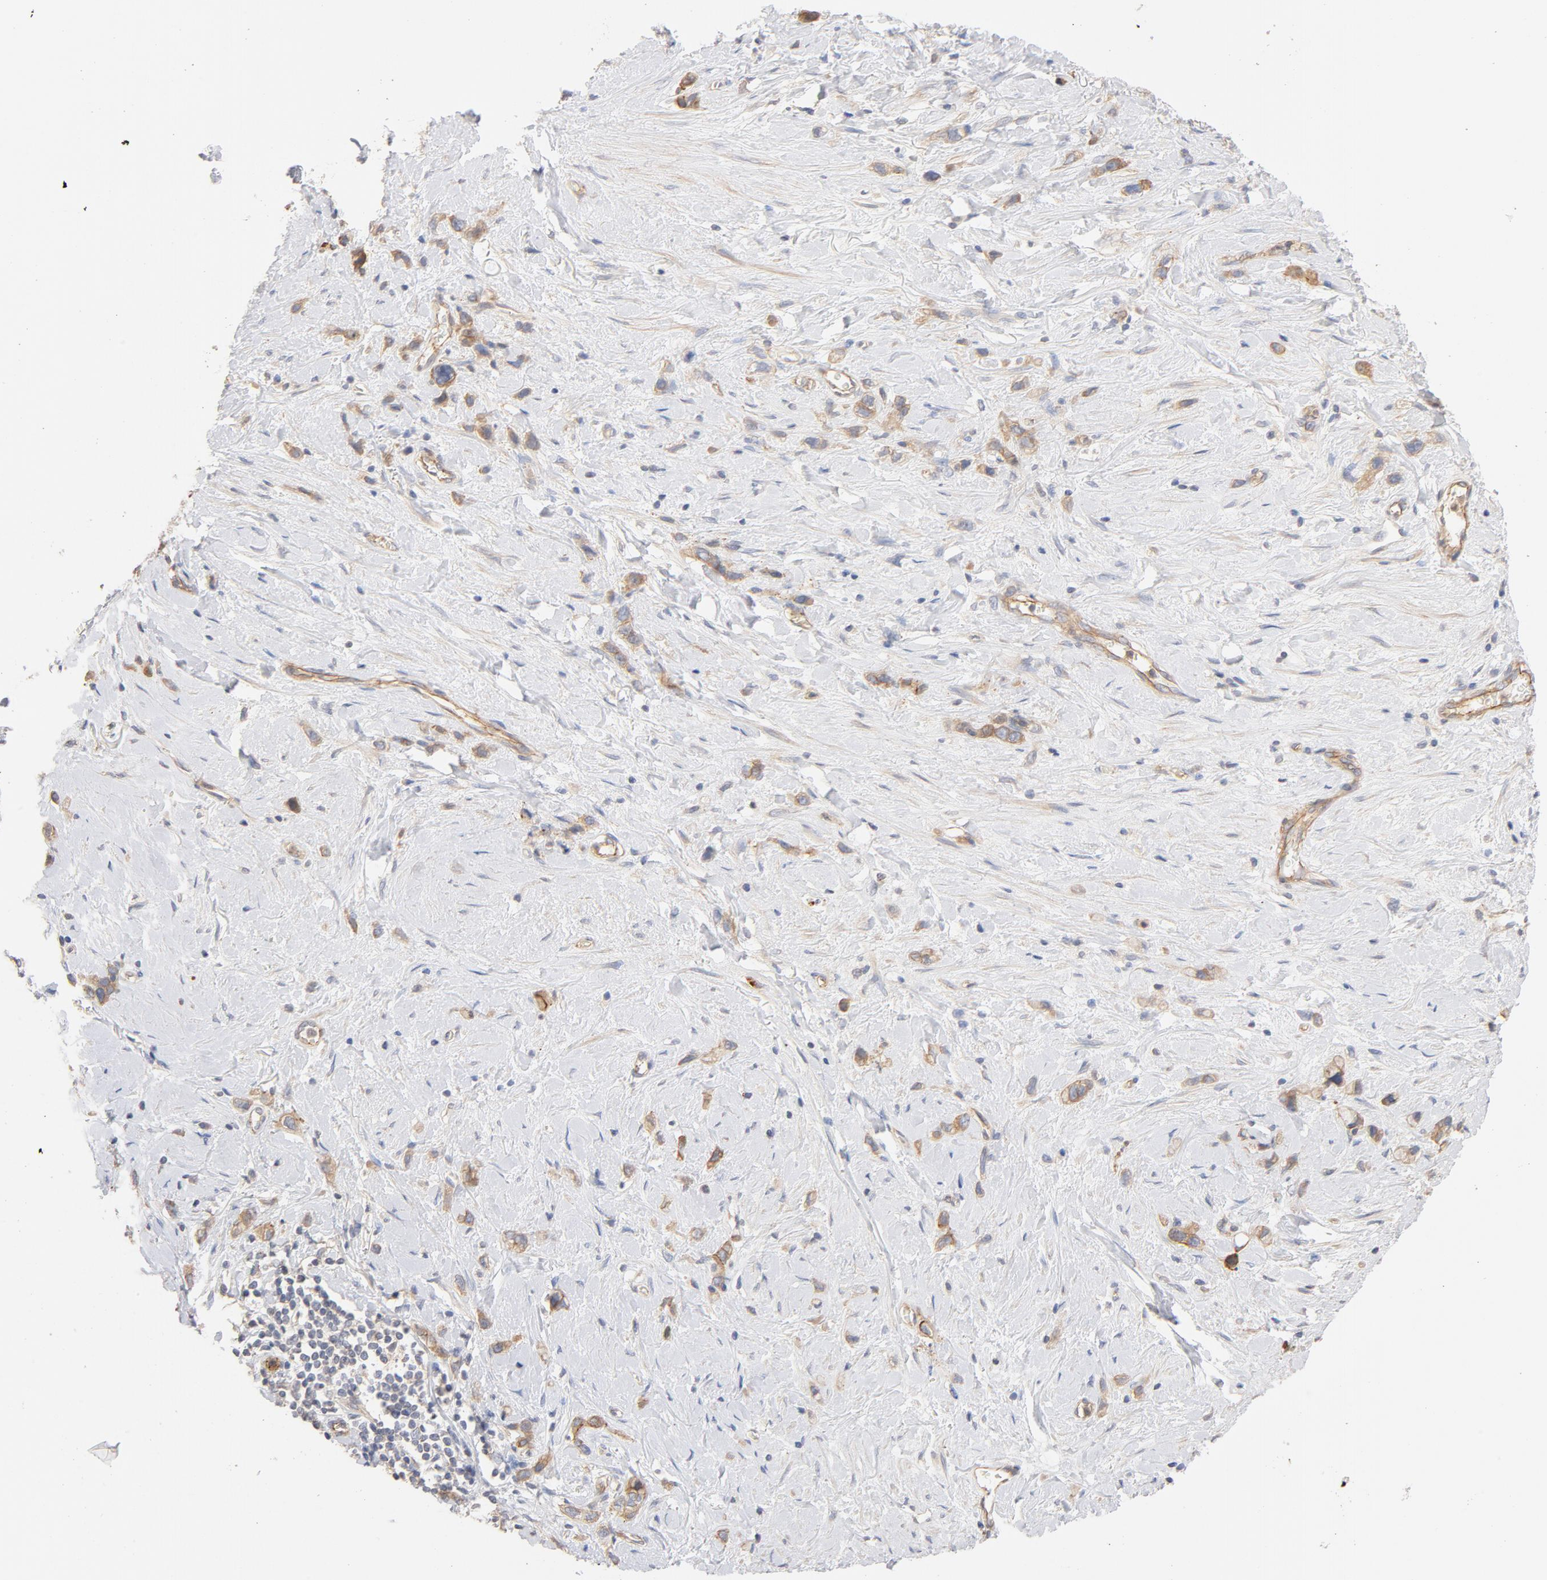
{"staining": {"intensity": "moderate", "quantity": ">75%", "location": "cytoplasmic/membranous"}, "tissue": "stomach cancer", "cell_type": "Tumor cells", "image_type": "cancer", "snomed": [{"axis": "morphology", "description": "Normal tissue, NOS"}, {"axis": "morphology", "description": "Adenocarcinoma, NOS"}, {"axis": "morphology", "description": "Adenocarcinoma, High grade"}, {"axis": "topography", "description": "Stomach, upper"}, {"axis": "topography", "description": "Stomach"}], "caption": "Moderate cytoplasmic/membranous expression is seen in approximately >75% of tumor cells in stomach cancer.", "gene": "STRN3", "patient": {"sex": "female", "age": 65}}